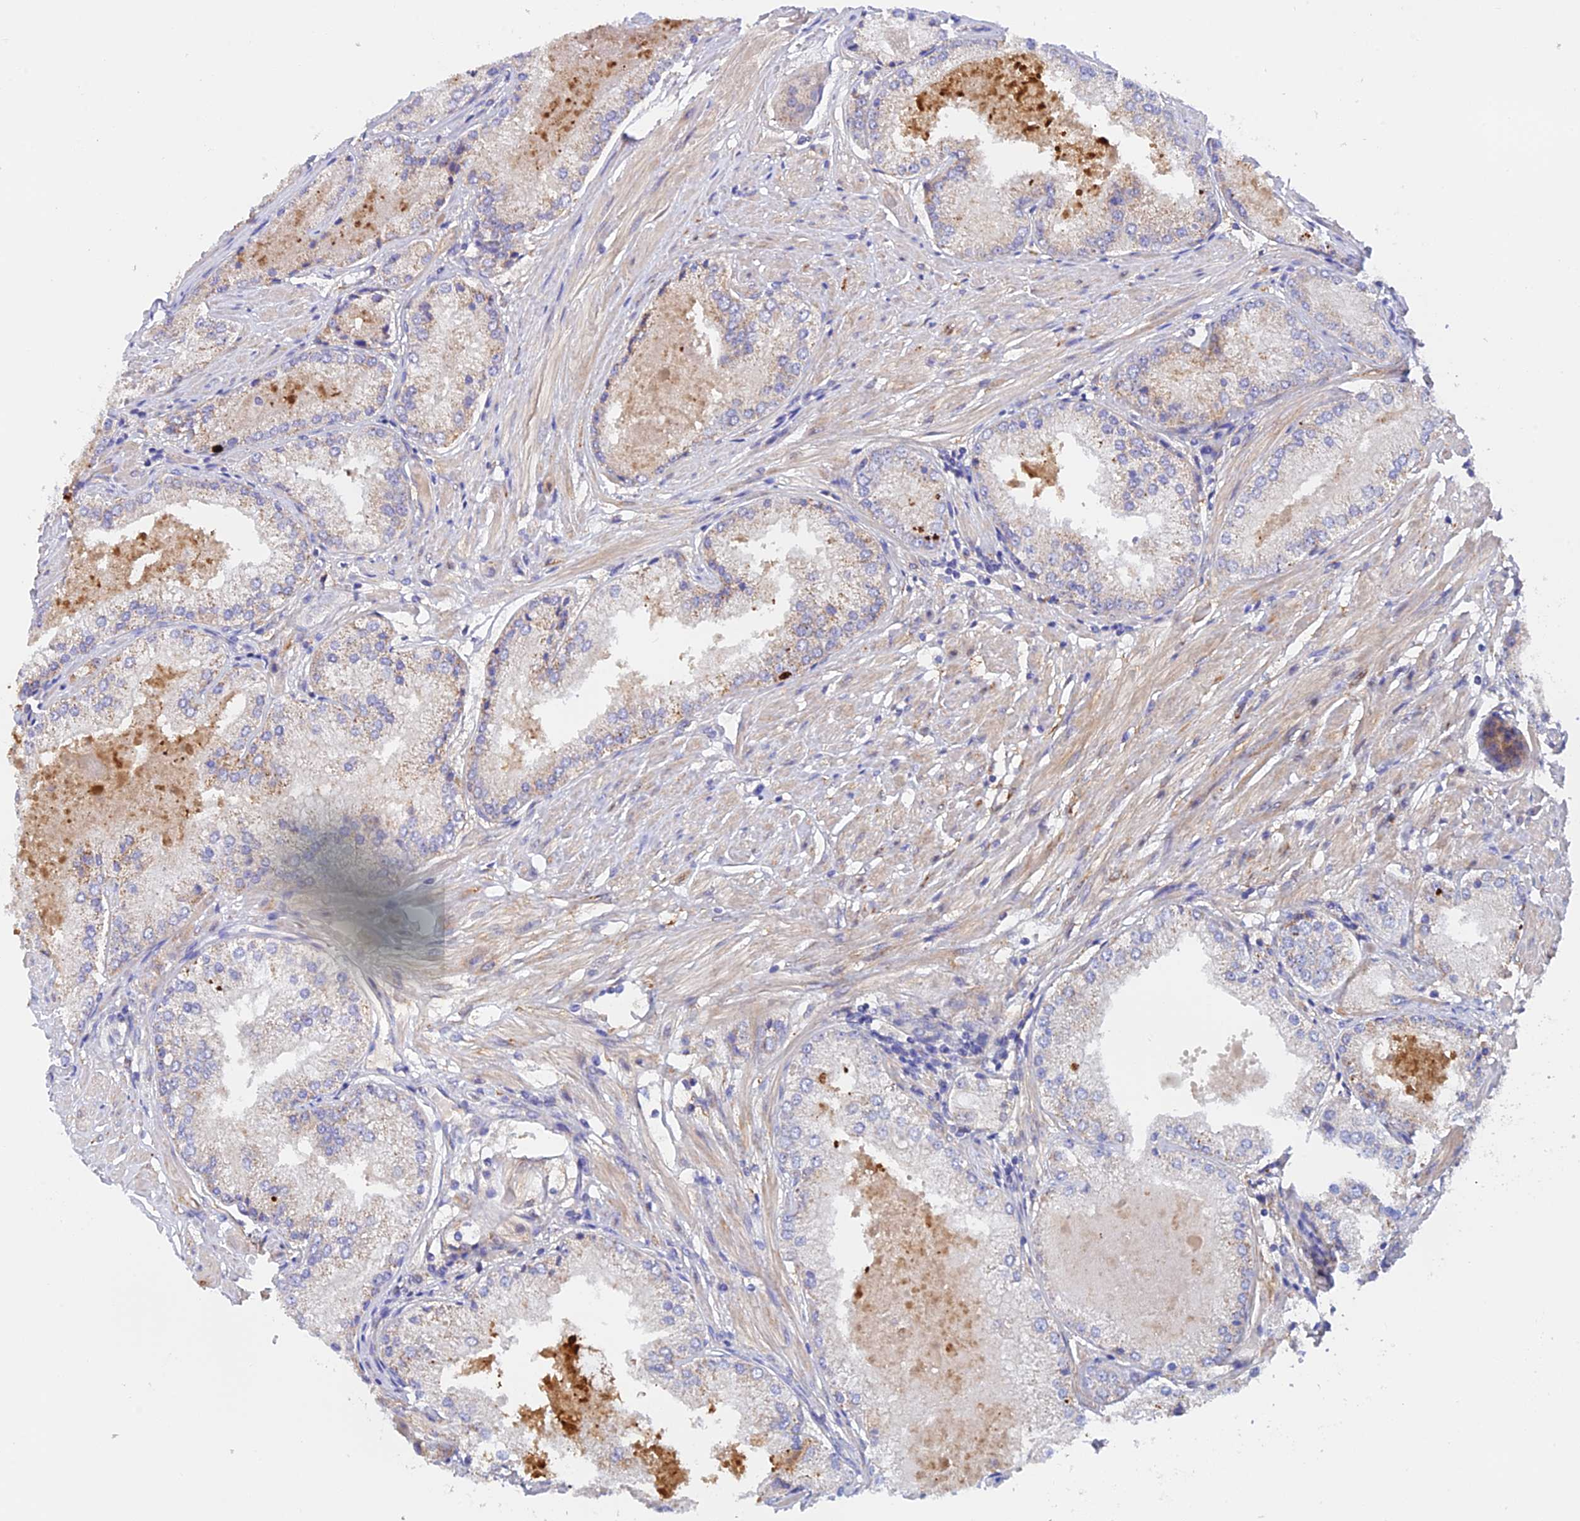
{"staining": {"intensity": "moderate", "quantity": "<25%", "location": "cytoplasmic/membranous"}, "tissue": "prostate cancer", "cell_type": "Tumor cells", "image_type": "cancer", "snomed": [{"axis": "morphology", "description": "Adenocarcinoma, Low grade"}, {"axis": "topography", "description": "Prostate"}], "caption": "Immunohistochemistry staining of prostate cancer (adenocarcinoma (low-grade)), which reveals low levels of moderate cytoplasmic/membranous positivity in approximately <25% of tumor cells indicating moderate cytoplasmic/membranous protein expression. The staining was performed using DAB (brown) for protein detection and nuclei were counterstained in hematoxylin (blue).", "gene": "RANBP6", "patient": {"sex": "male", "age": 68}}